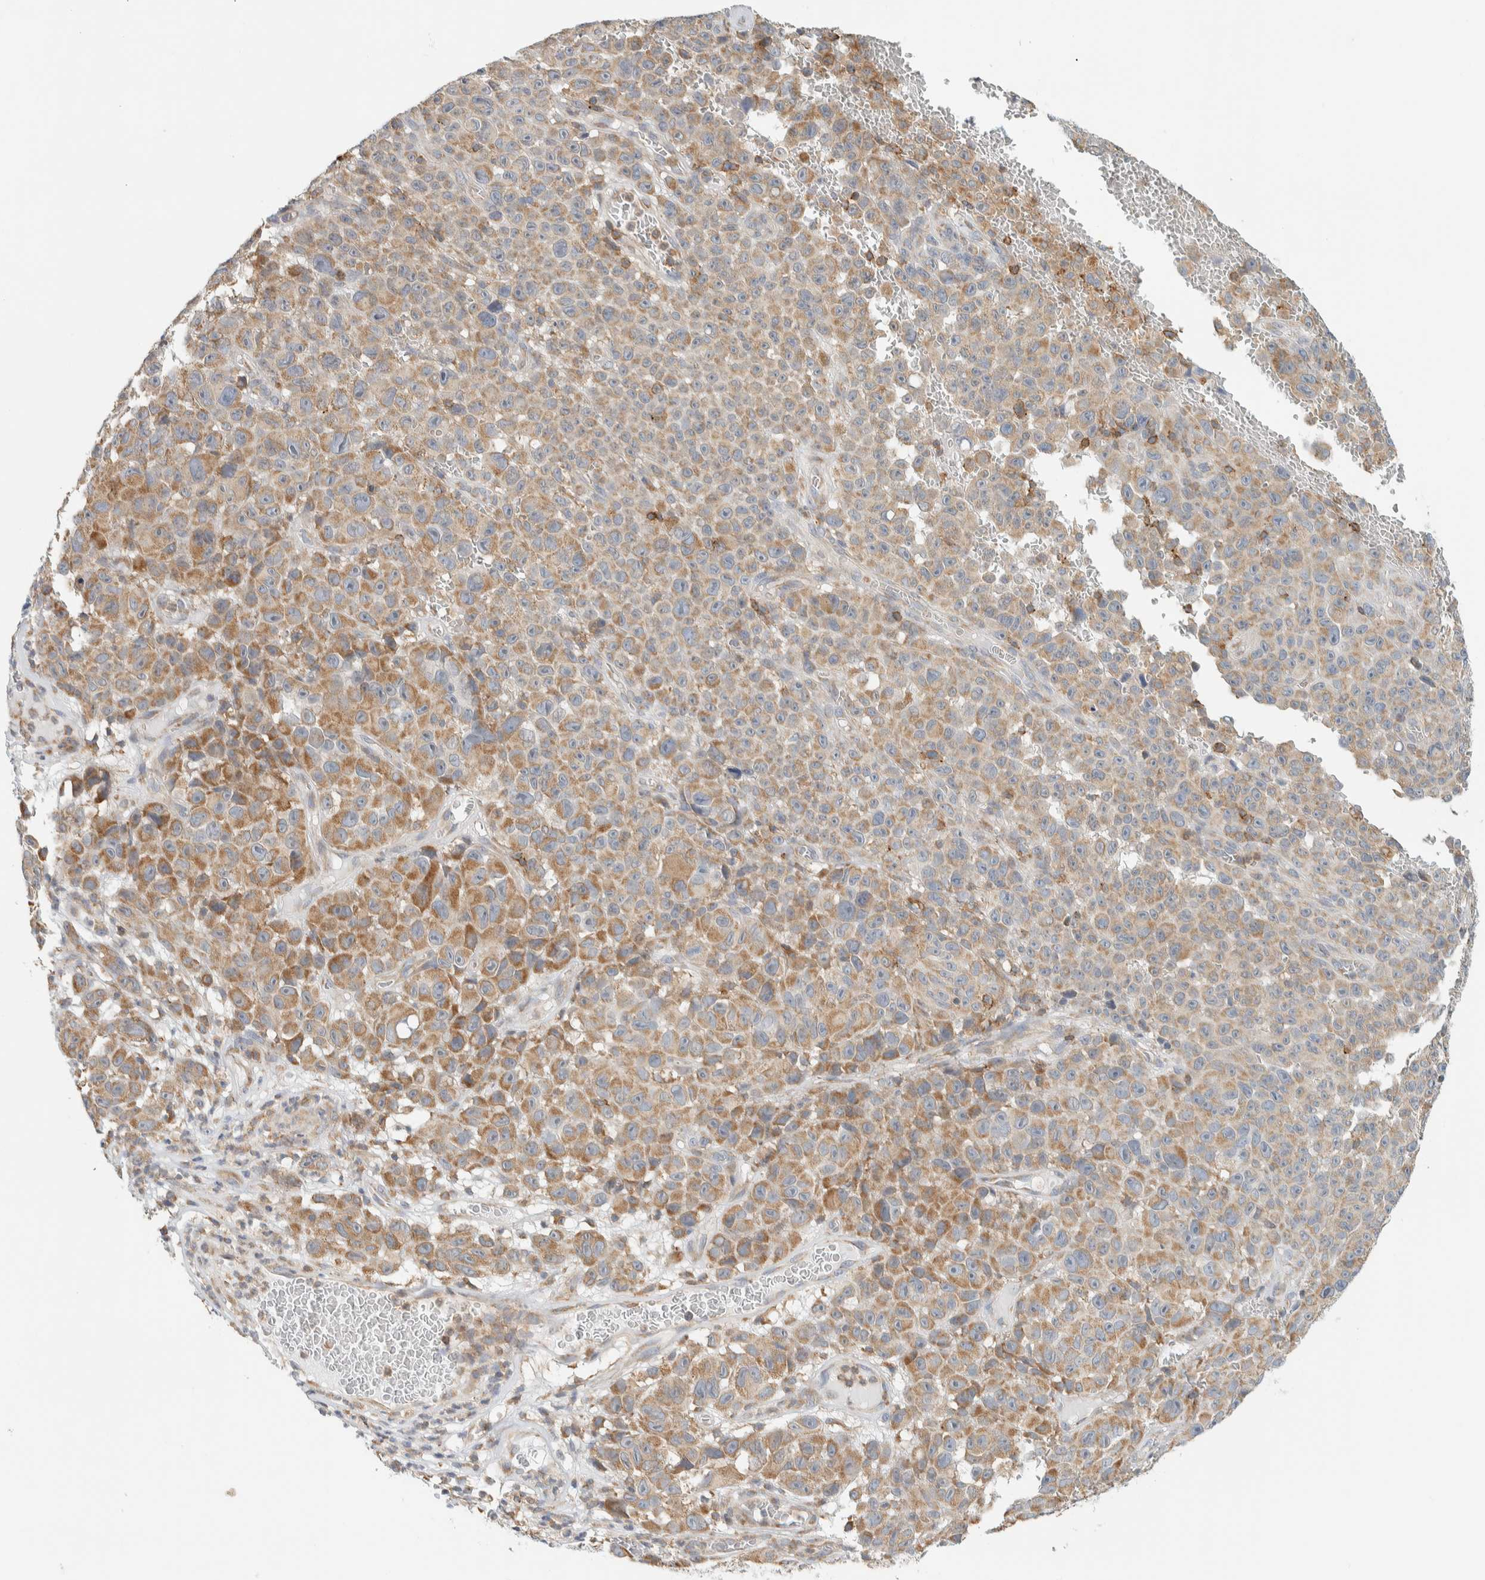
{"staining": {"intensity": "moderate", "quantity": "25%-75%", "location": "cytoplasmic/membranous"}, "tissue": "melanoma", "cell_type": "Tumor cells", "image_type": "cancer", "snomed": [{"axis": "morphology", "description": "Malignant melanoma, NOS"}, {"axis": "topography", "description": "Skin"}], "caption": "Tumor cells reveal medium levels of moderate cytoplasmic/membranous staining in approximately 25%-75% of cells in human malignant melanoma.", "gene": "CCDC57", "patient": {"sex": "female", "age": 82}}